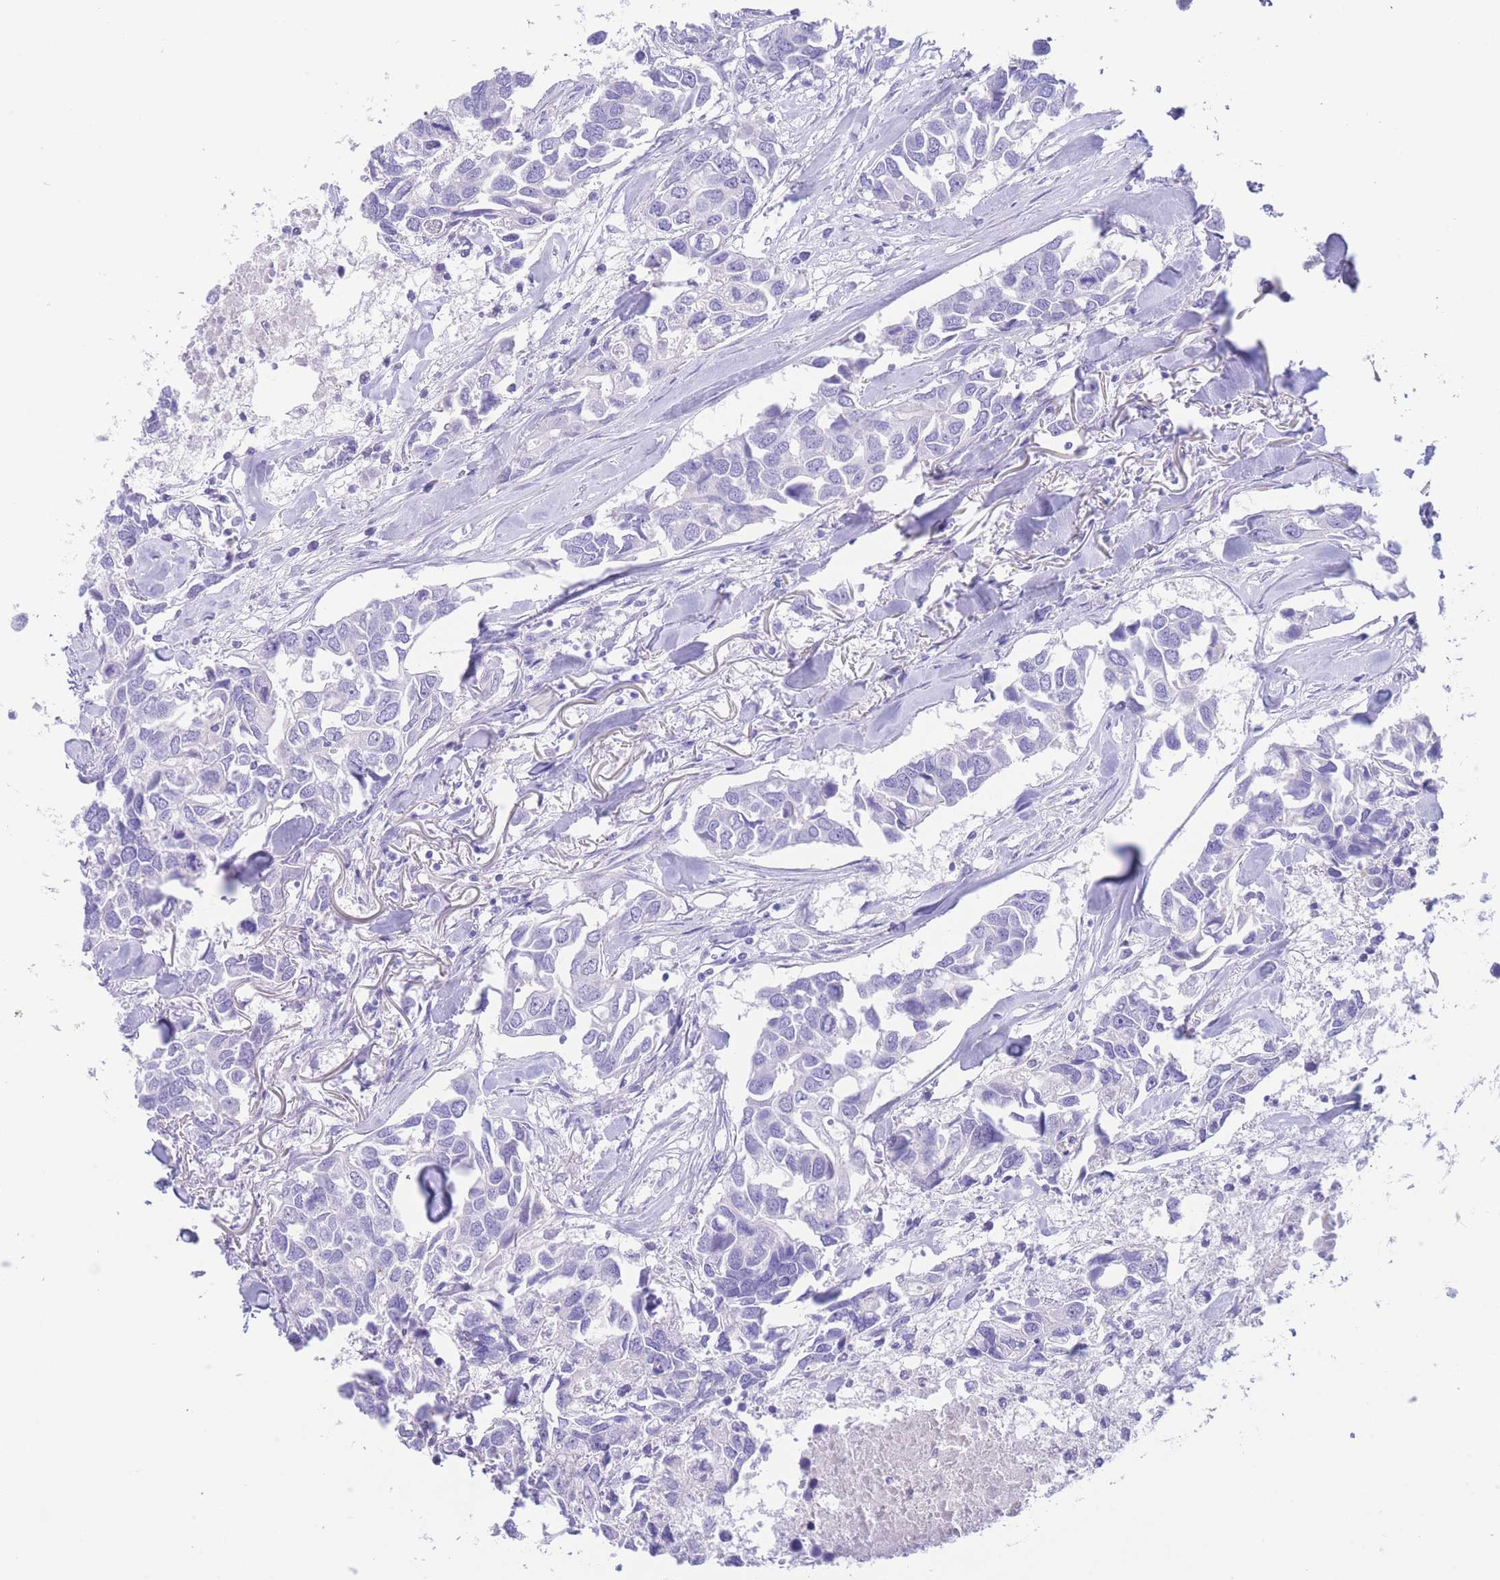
{"staining": {"intensity": "negative", "quantity": "none", "location": "none"}, "tissue": "breast cancer", "cell_type": "Tumor cells", "image_type": "cancer", "snomed": [{"axis": "morphology", "description": "Duct carcinoma"}, {"axis": "topography", "description": "Breast"}], "caption": "Photomicrograph shows no protein staining in tumor cells of breast cancer (infiltrating ductal carcinoma) tissue.", "gene": "SLCO1B3", "patient": {"sex": "female", "age": 83}}